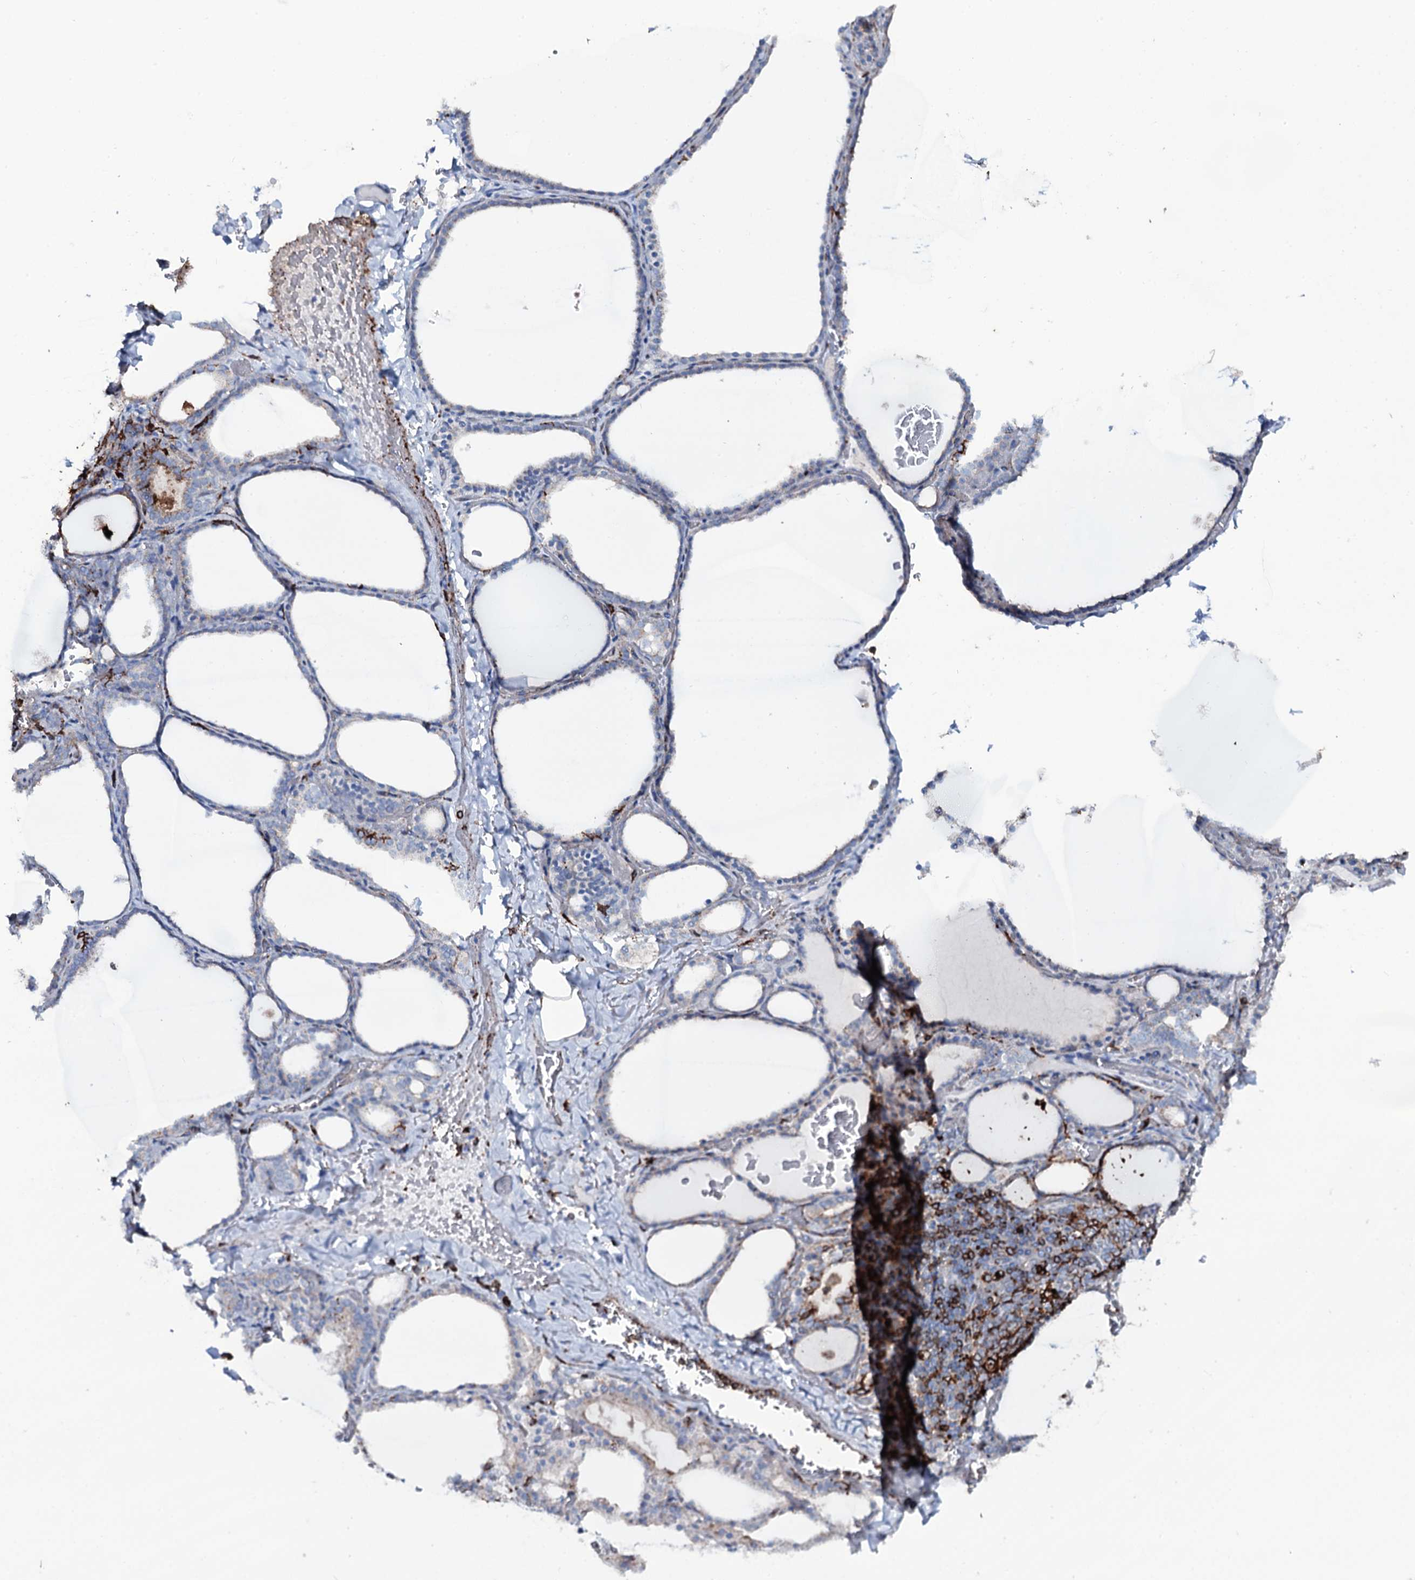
{"staining": {"intensity": "weak", "quantity": "<25%", "location": "cytoplasmic/membranous"}, "tissue": "thyroid gland", "cell_type": "Glandular cells", "image_type": "normal", "snomed": [{"axis": "morphology", "description": "Normal tissue, NOS"}, {"axis": "topography", "description": "Thyroid gland"}], "caption": "This is an immunohistochemistry histopathology image of unremarkable human thyroid gland. There is no positivity in glandular cells.", "gene": "OSBPL2", "patient": {"sex": "female", "age": 39}}